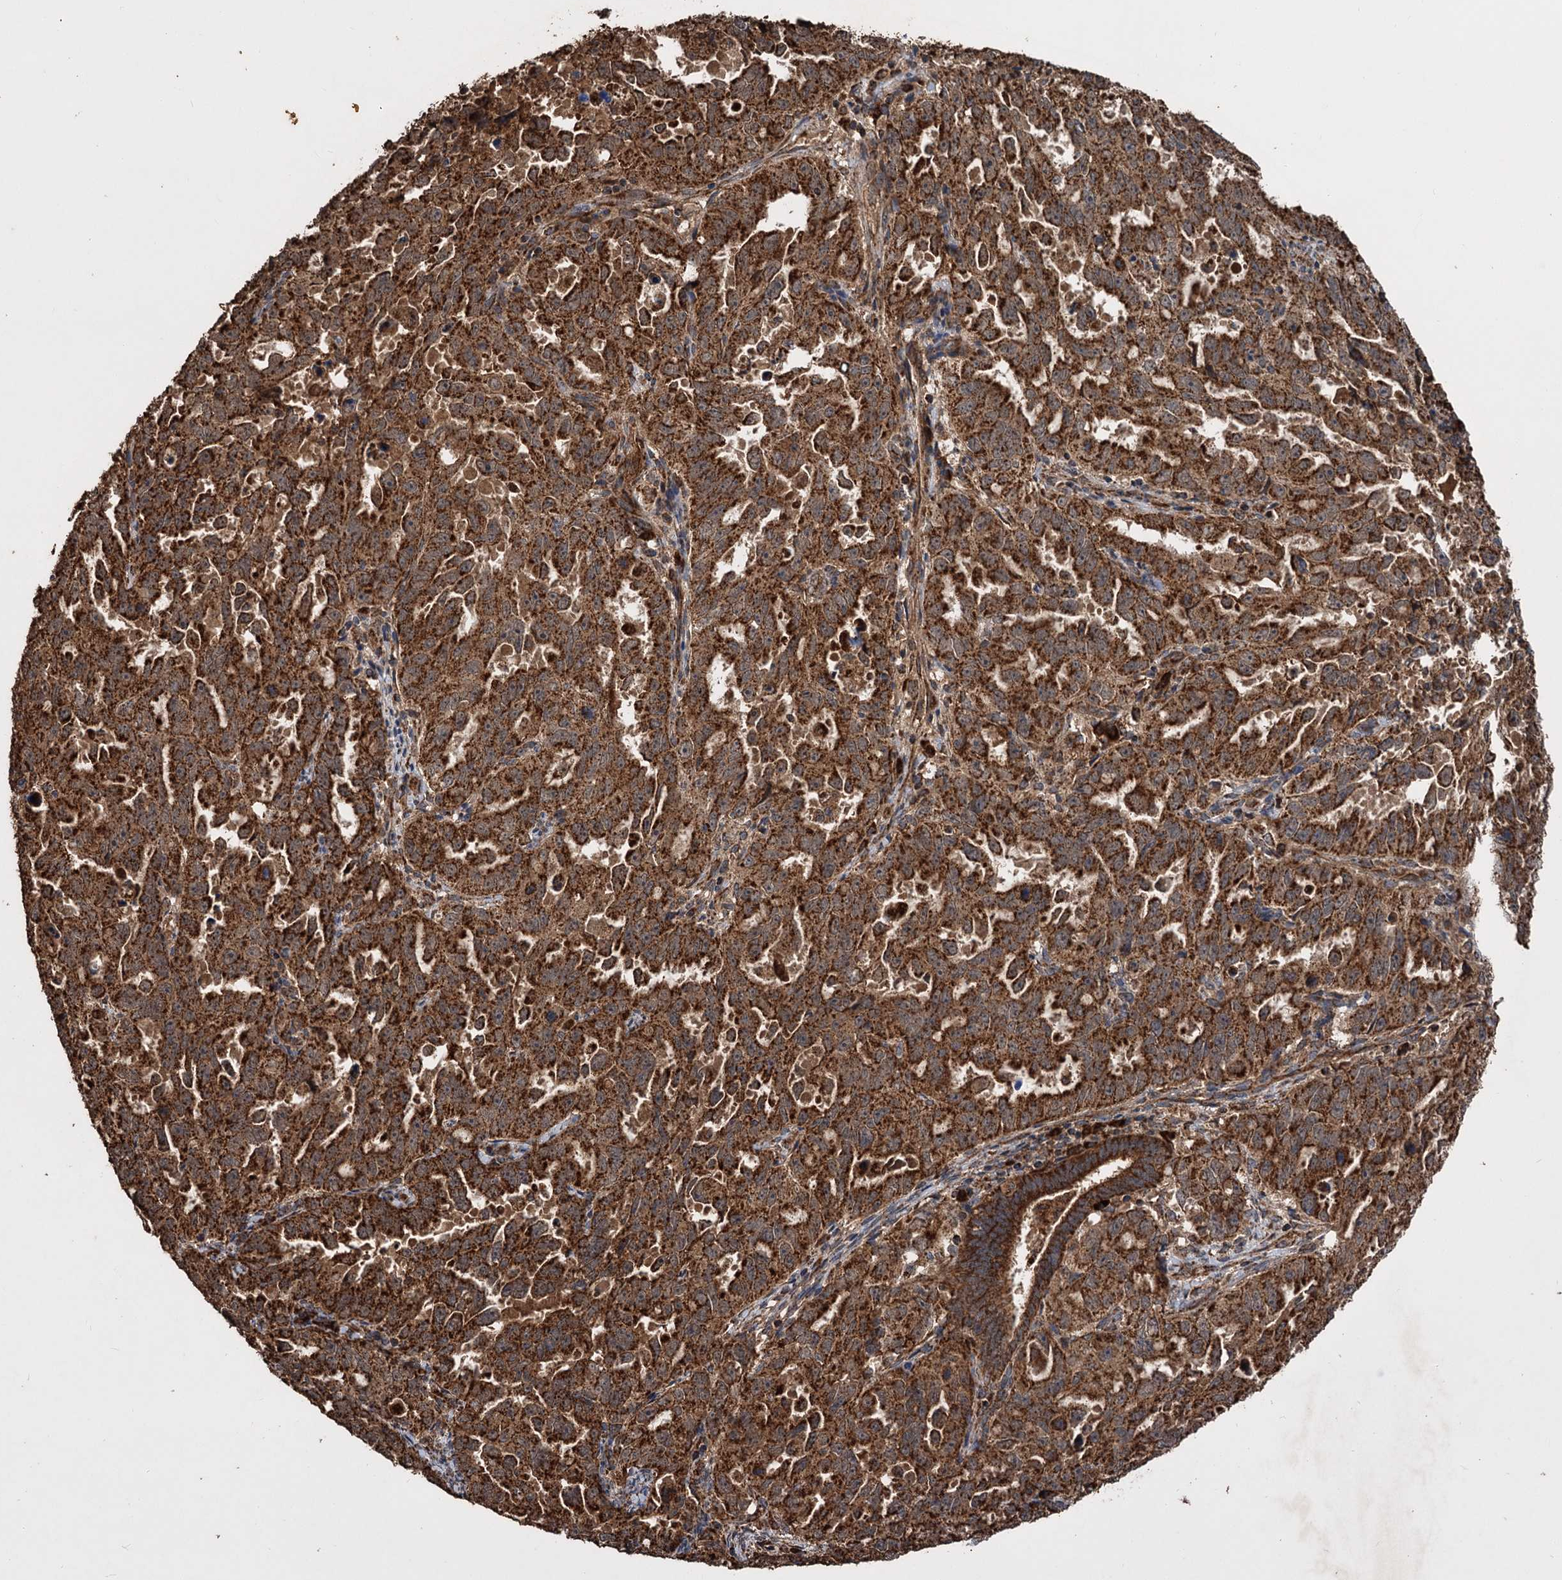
{"staining": {"intensity": "strong", "quantity": ">75%", "location": "cytoplasmic/membranous"}, "tissue": "endometrial cancer", "cell_type": "Tumor cells", "image_type": "cancer", "snomed": [{"axis": "morphology", "description": "Adenocarcinoma, NOS"}, {"axis": "topography", "description": "Endometrium"}], "caption": "Protein staining reveals strong cytoplasmic/membranous positivity in approximately >75% of tumor cells in endometrial cancer.", "gene": "IPO4", "patient": {"sex": "female", "age": 65}}